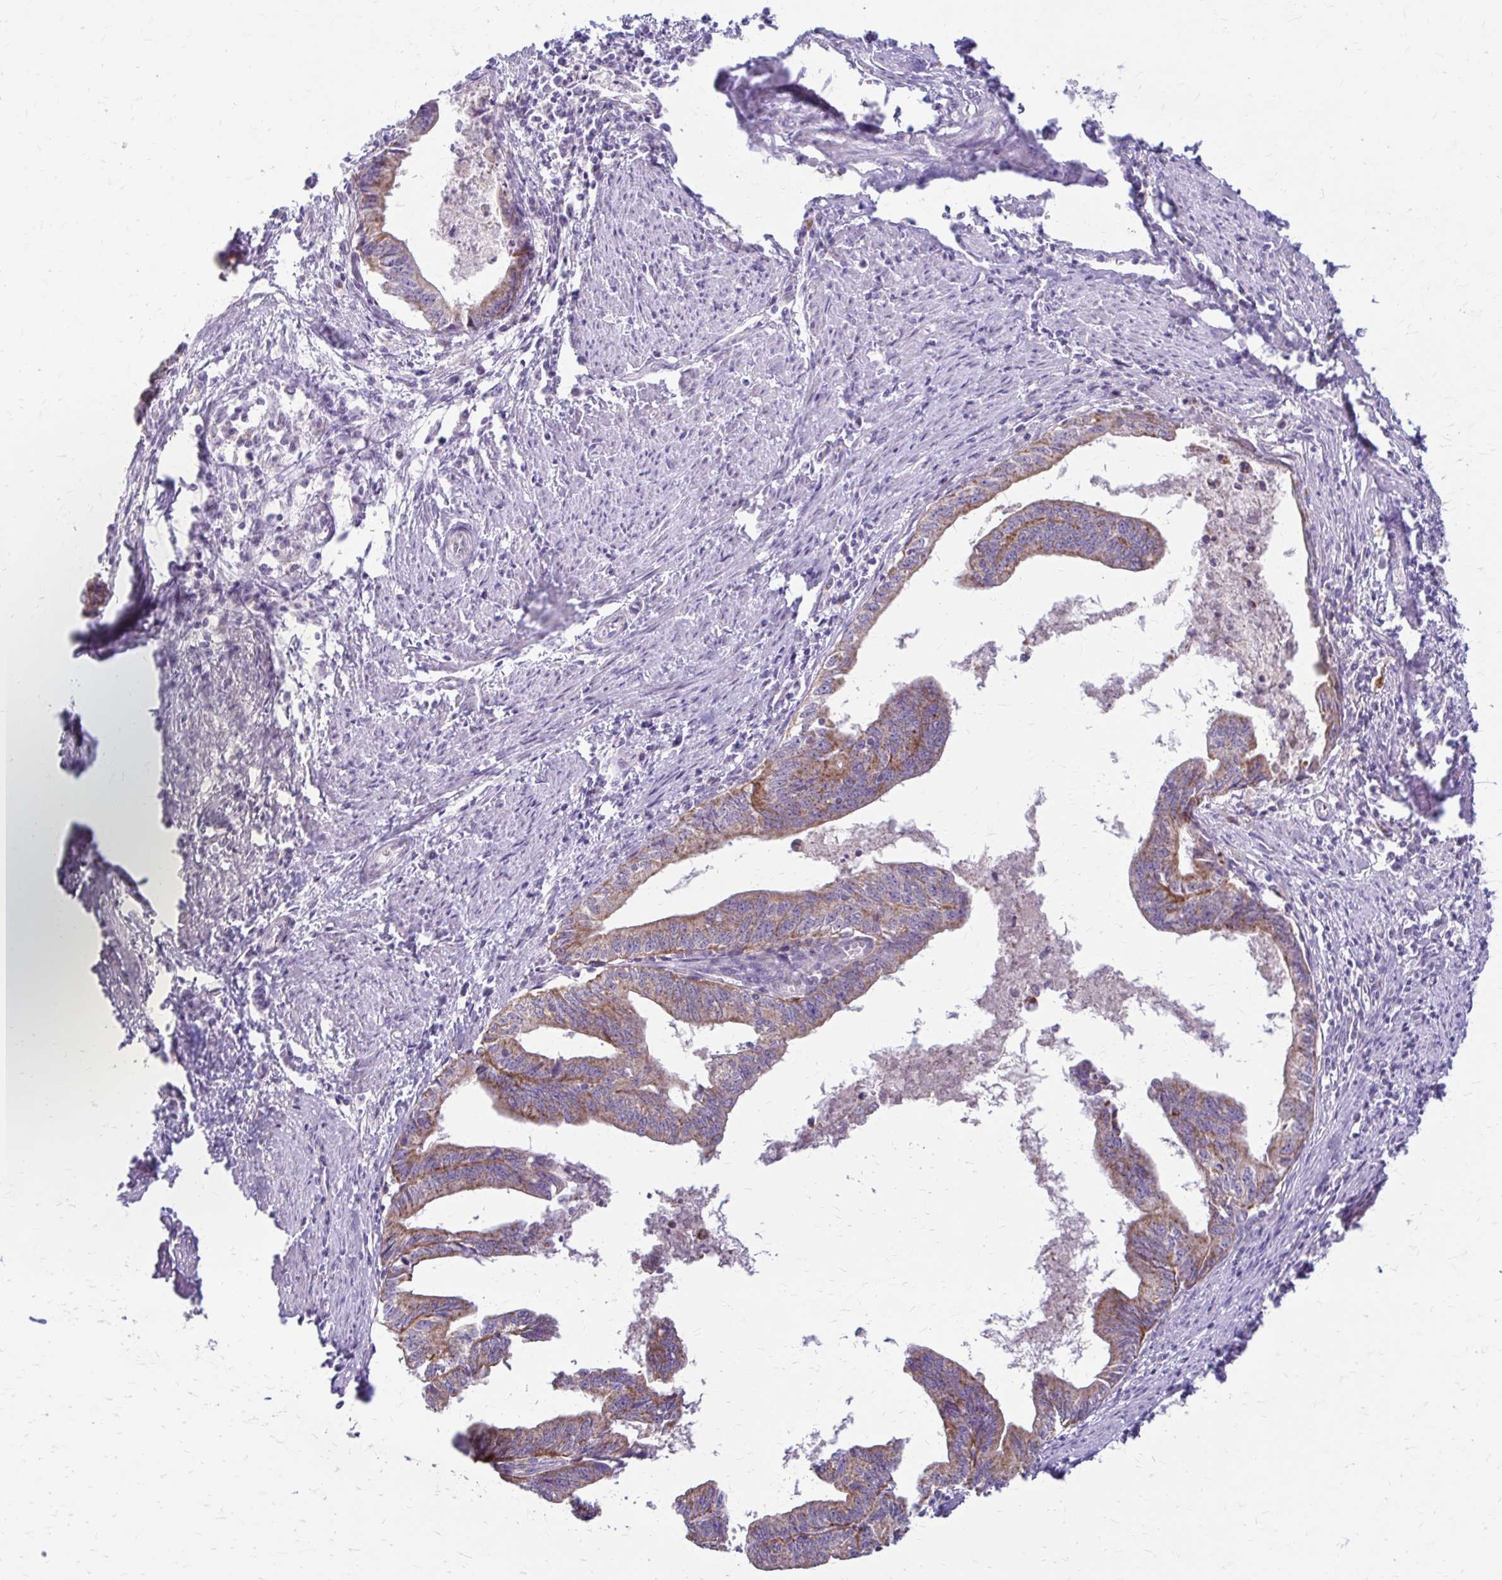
{"staining": {"intensity": "moderate", "quantity": "25%-75%", "location": "cytoplasmic/membranous"}, "tissue": "endometrial cancer", "cell_type": "Tumor cells", "image_type": "cancer", "snomed": [{"axis": "morphology", "description": "Adenocarcinoma, NOS"}, {"axis": "topography", "description": "Endometrium"}], "caption": "A brown stain highlights moderate cytoplasmic/membranous positivity of a protein in human endometrial adenocarcinoma tumor cells.", "gene": "SAMD13", "patient": {"sex": "female", "age": 65}}